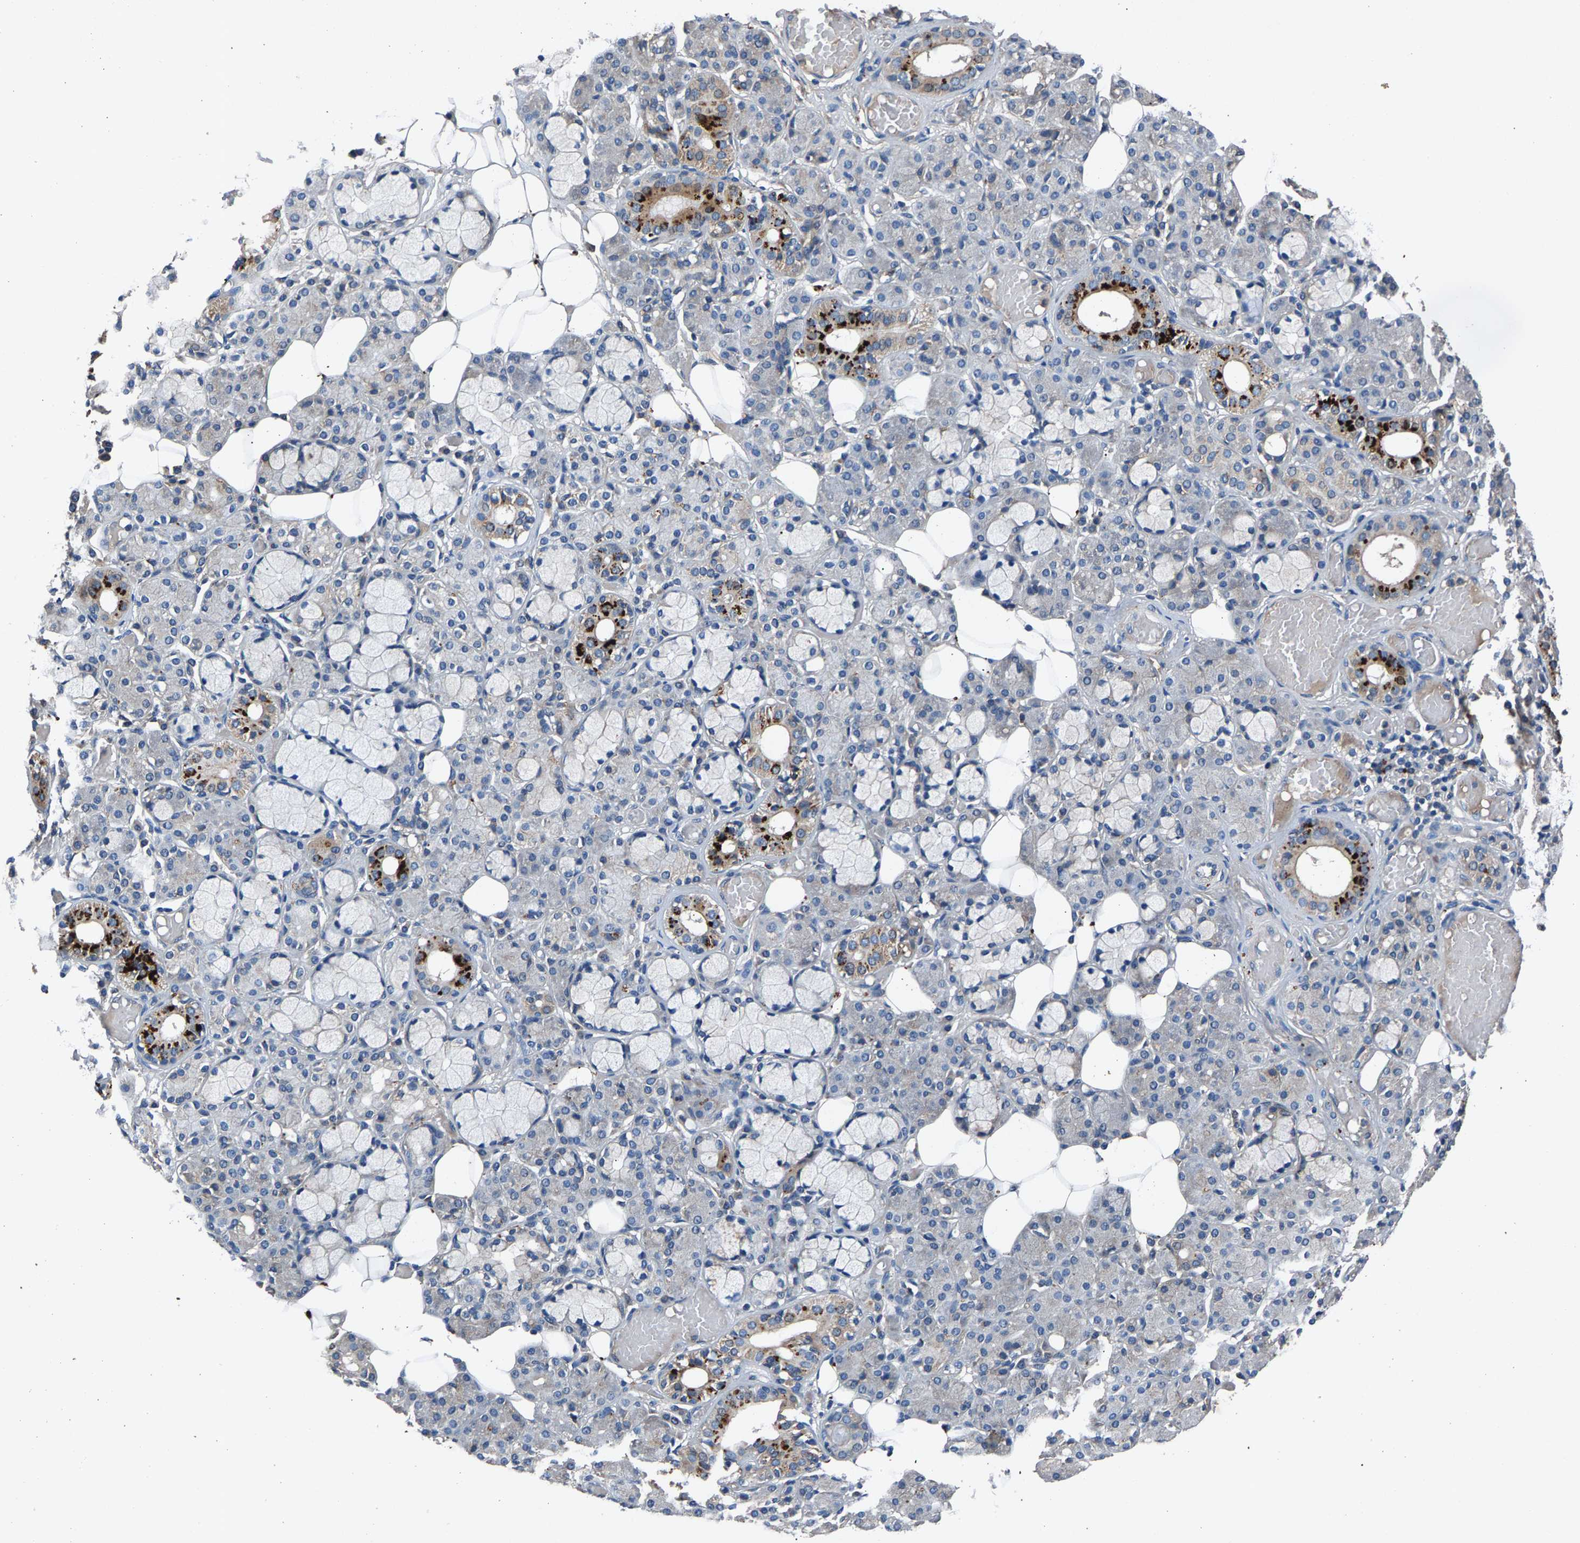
{"staining": {"intensity": "strong", "quantity": "<25%", "location": "cytoplasmic/membranous"}, "tissue": "salivary gland", "cell_type": "Glandular cells", "image_type": "normal", "snomed": [{"axis": "morphology", "description": "Normal tissue, NOS"}, {"axis": "topography", "description": "Salivary gland"}], "caption": "Brown immunohistochemical staining in benign salivary gland exhibits strong cytoplasmic/membranous staining in about <25% of glandular cells.", "gene": "PRXL2C", "patient": {"sex": "male", "age": 63}}